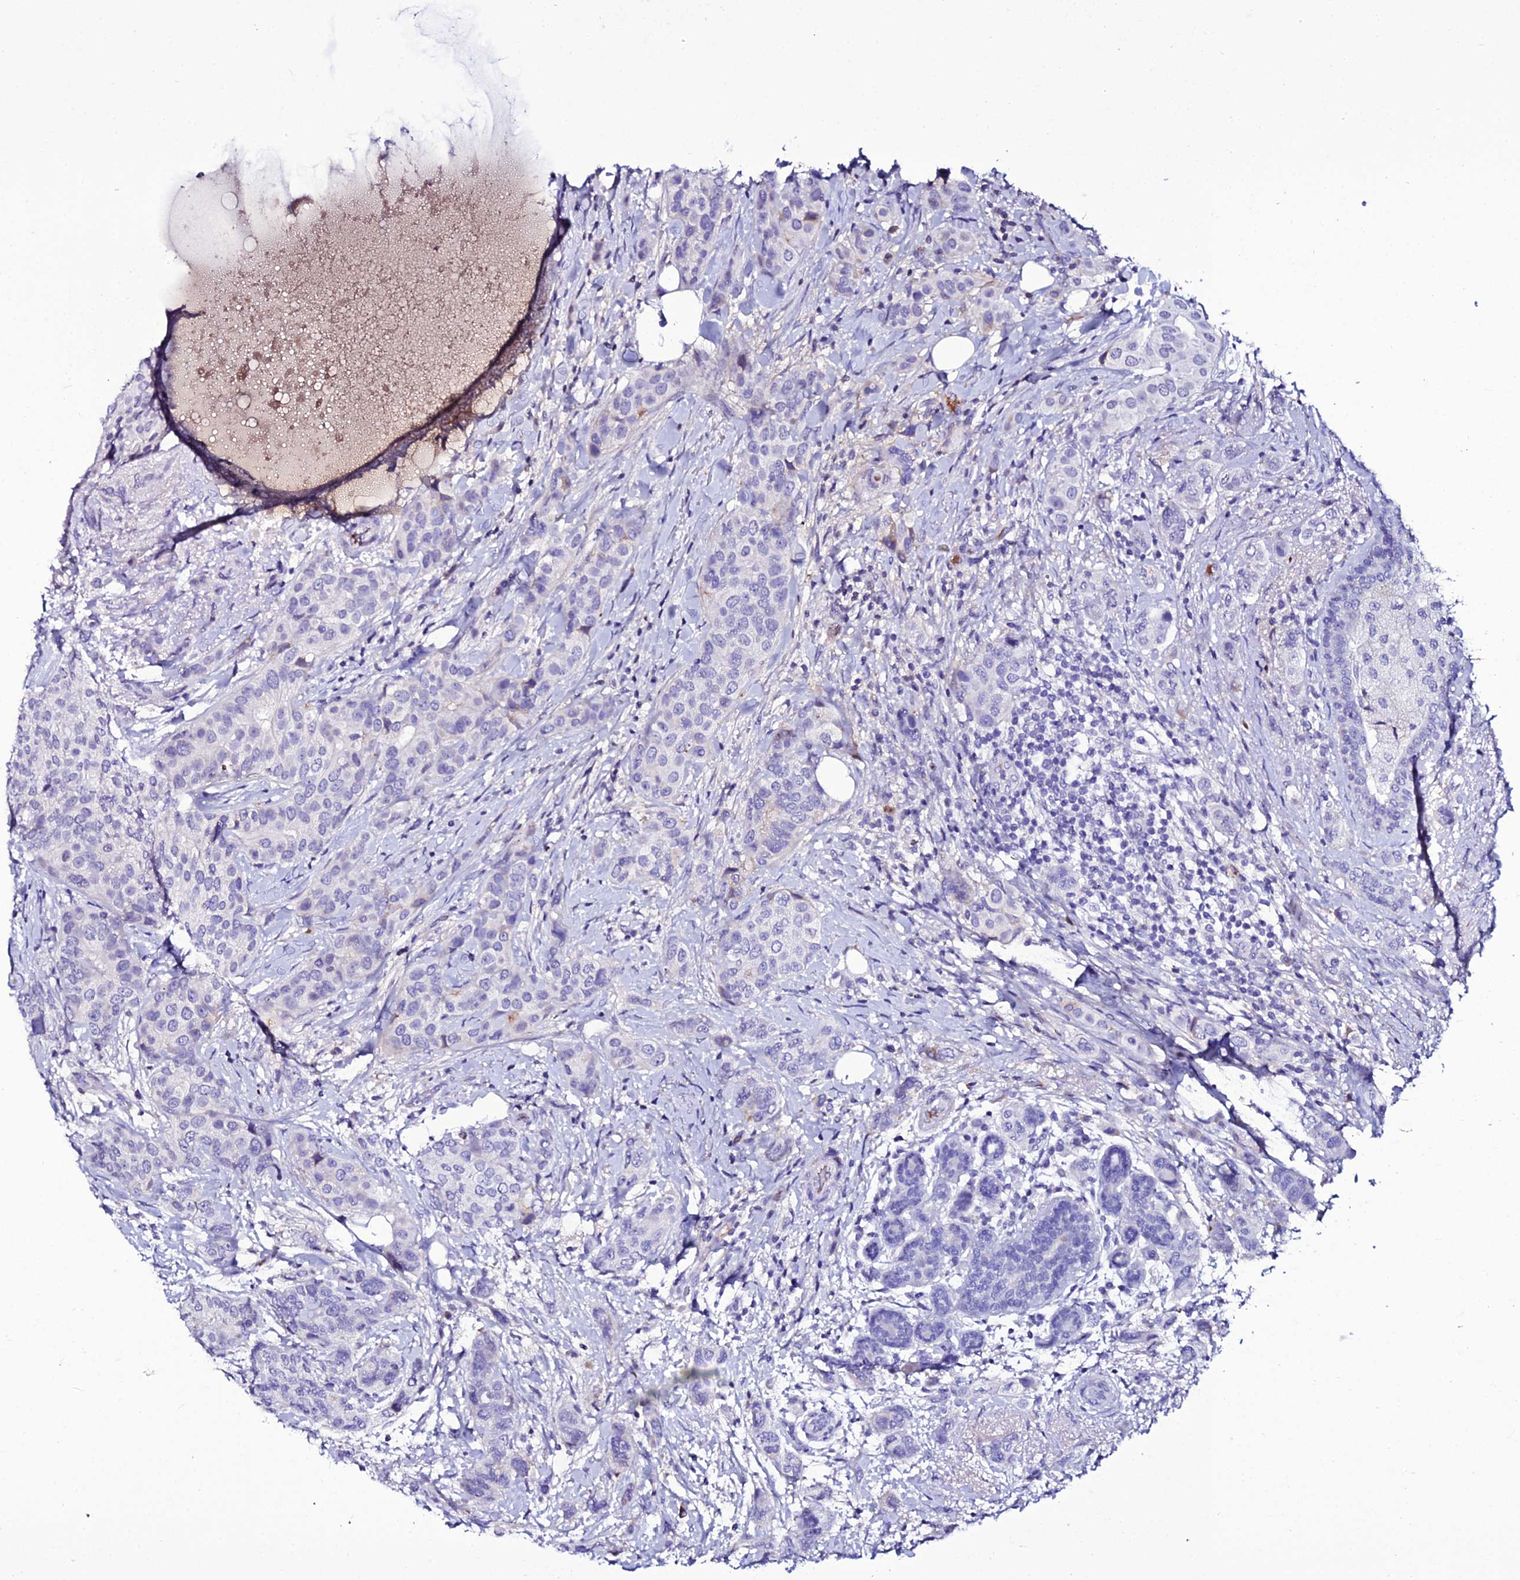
{"staining": {"intensity": "negative", "quantity": "none", "location": "none"}, "tissue": "breast cancer", "cell_type": "Tumor cells", "image_type": "cancer", "snomed": [{"axis": "morphology", "description": "Lobular carcinoma"}, {"axis": "topography", "description": "Breast"}], "caption": "Immunohistochemistry (IHC) of human breast cancer (lobular carcinoma) reveals no staining in tumor cells.", "gene": "DEFB132", "patient": {"sex": "female", "age": 51}}